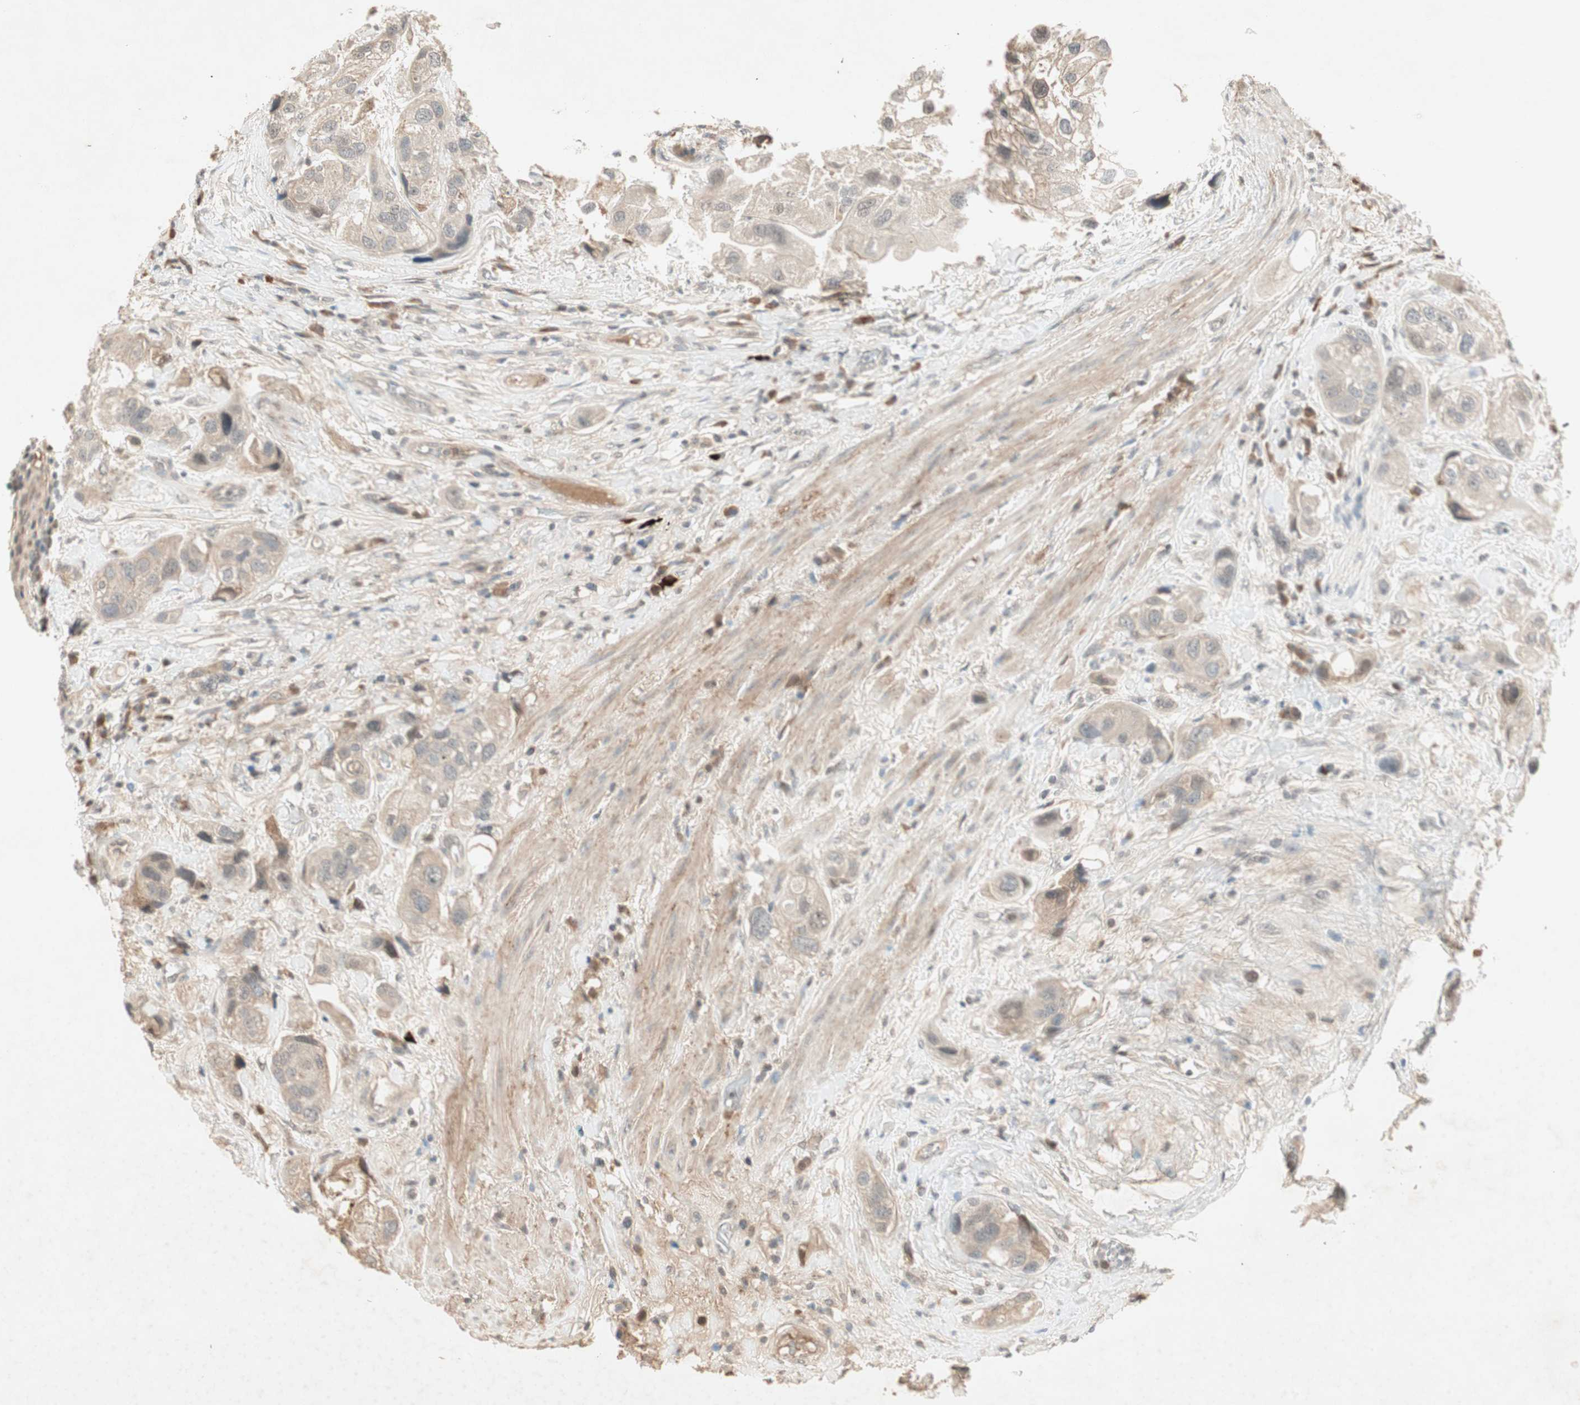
{"staining": {"intensity": "weak", "quantity": ">75%", "location": "cytoplasmic/membranous"}, "tissue": "urothelial cancer", "cell_type": "Tumor cells", "image_type": "cancer", "snomed": [{"axis": "morphology", "description": "Urothelial carcinoma, High grade"}, {"axis": "topography", "description": "Urinary bladder"}], "caption": "Protein expression by immunohistochemistry (IHC) demonstrates weak cytoplasmic/membranous positivity in approximately >75% of tumor cells in urothelial carcinoma (high-grade). (Stains: DAB (3,3'-diaminobenzidine) in brown, nuclei in blue, Microscopy: brightfield microscopy at high magnification).", "gene": "RNGTT", "patient": {"sex": "female", "age": 64}}